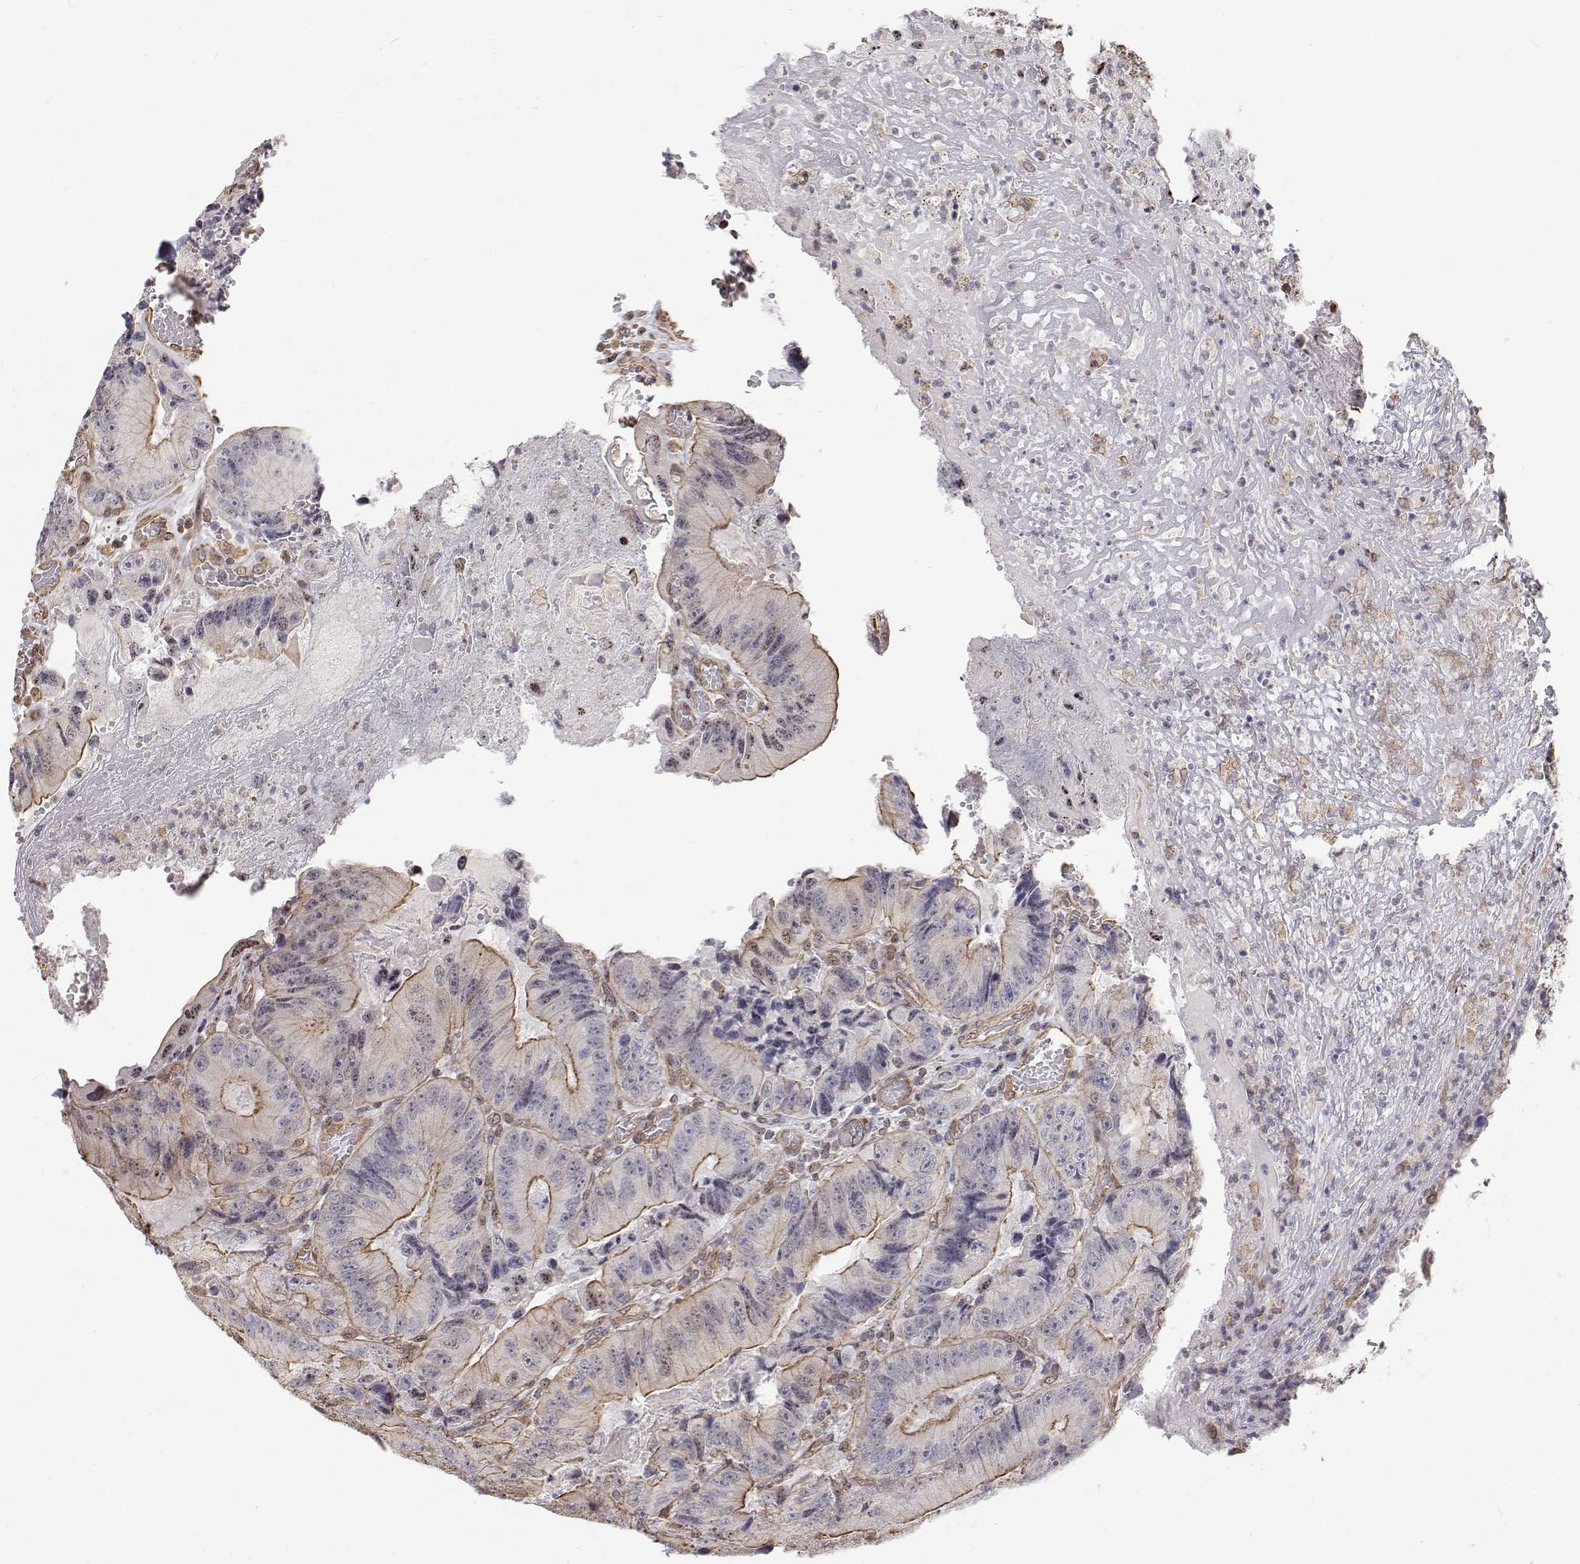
{"staining": {"intensity": "weak", "quantity": "25%-75%", "location": "cytoplasmic/membranous"}, "tissue": "colorectal cancer", "cell_type": "Tumor cells", "image_type": "cancer", "snomed": [{"axis": "morphology", "description": "Adenocarcinoma, NOS"}, {"axis": "topography", "description": "Colon"}], "caption": "Human colorectal adenocarcinoma stained for a protein (brown) demonstrates weak cytoplasmic/membranous positive staining in approximately 25%-75% of tumor cells.", "gene": "GSDMA", "patient": {"sex": "female", "age": 86}}